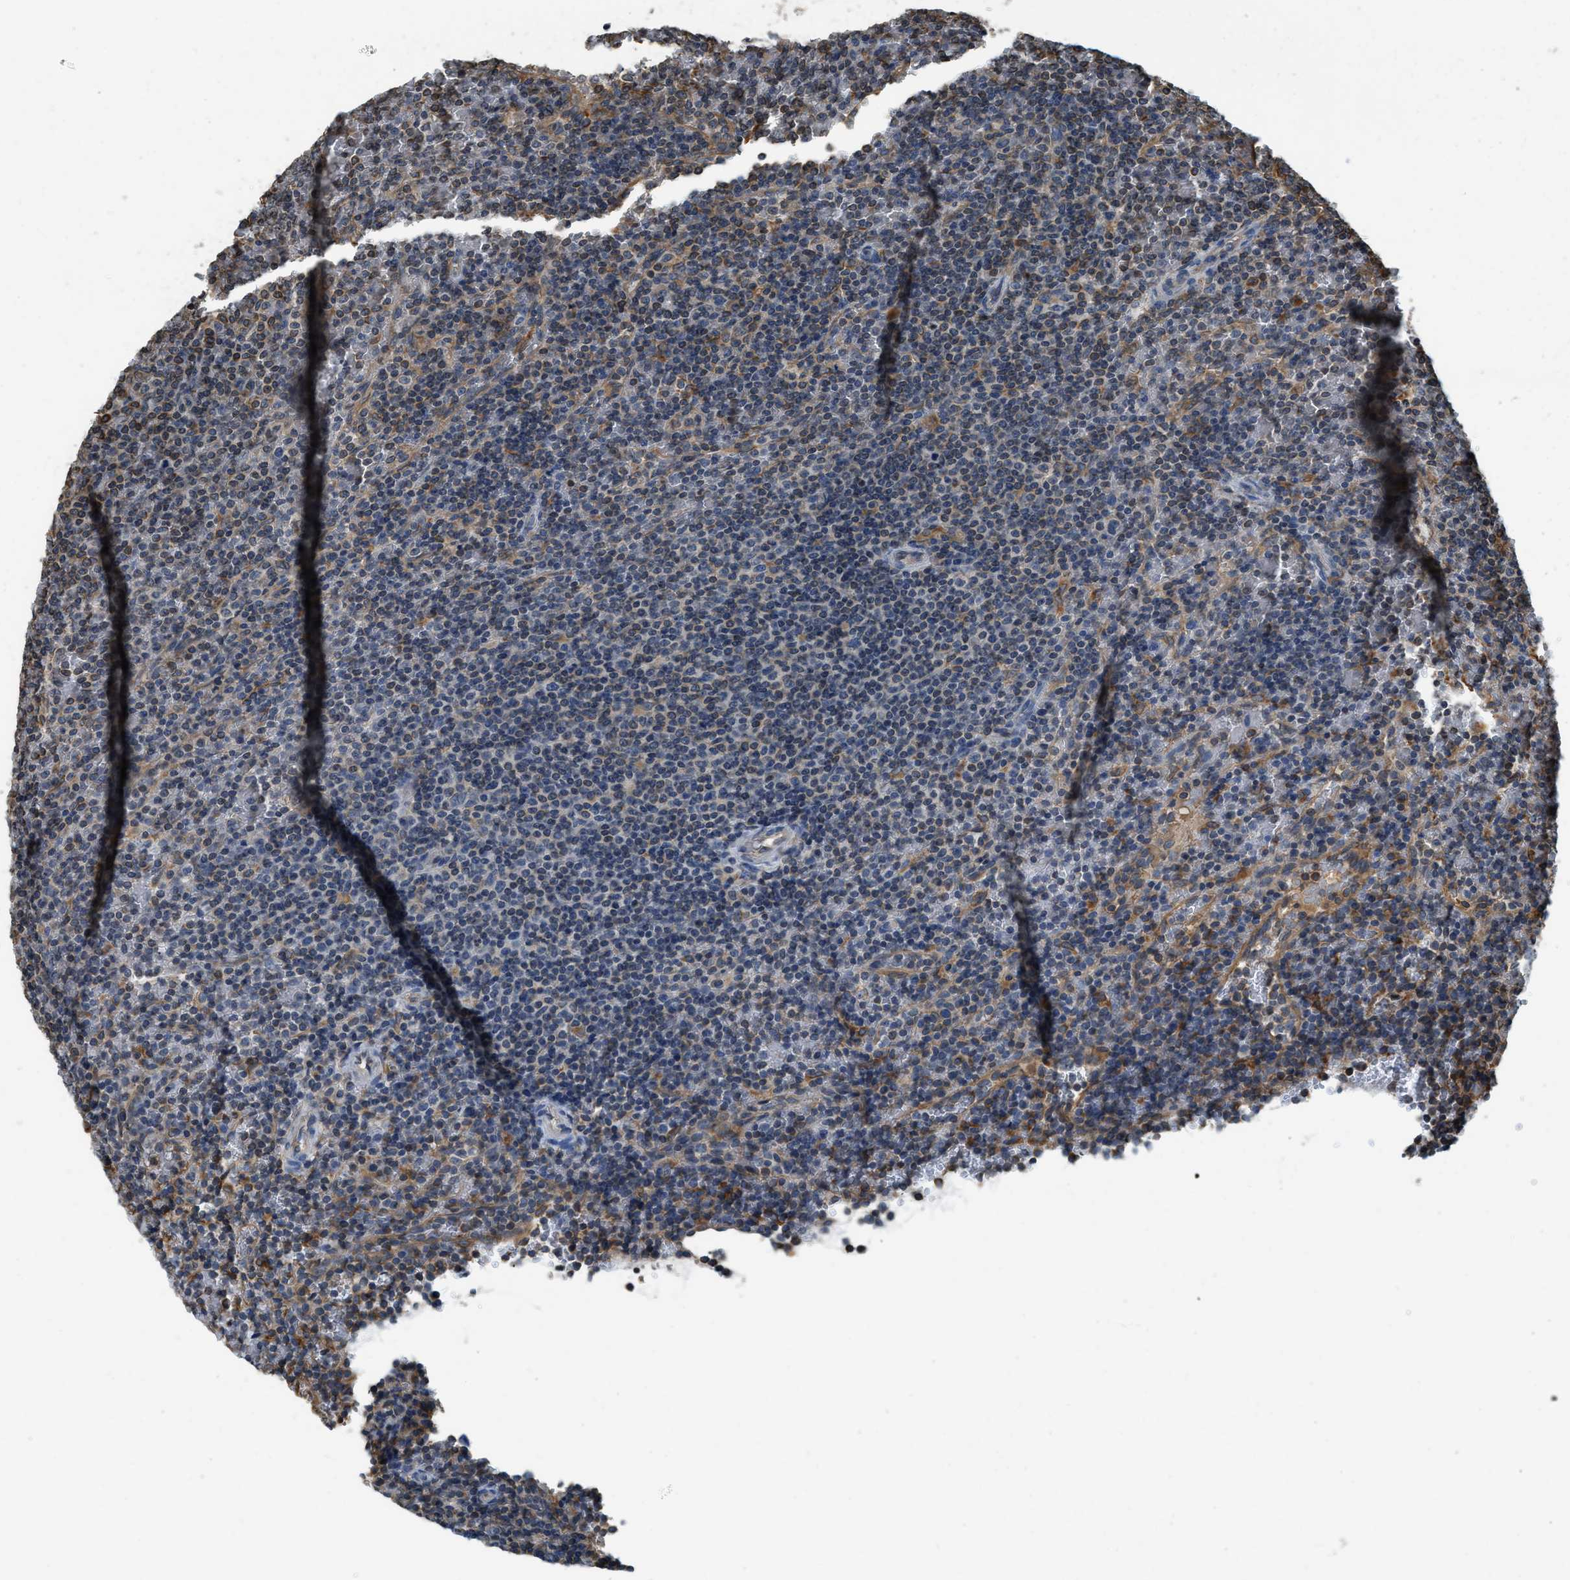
{"staining": {"intensity": "weak", "quantity": "<25%", "location": "cytoplasmic/membranous"}, "tissue": "lymphoma", "cell_type": "Tumor cells", "image_type": "cancer", "snomed": [{"axis": "morphology", "description": "Malignant lymphoma, non-Hodgkin's type, Low grade"}, {"axis": "topography", "description": "Spleen"}], "caption": "A photomicrograph of human malignant lymphoma, non-Hodgkin's type (low-grade) is negative for staining in tumor cells.", "gene": "BCAP31", "patient": {"sex": "female", "age": 77}}